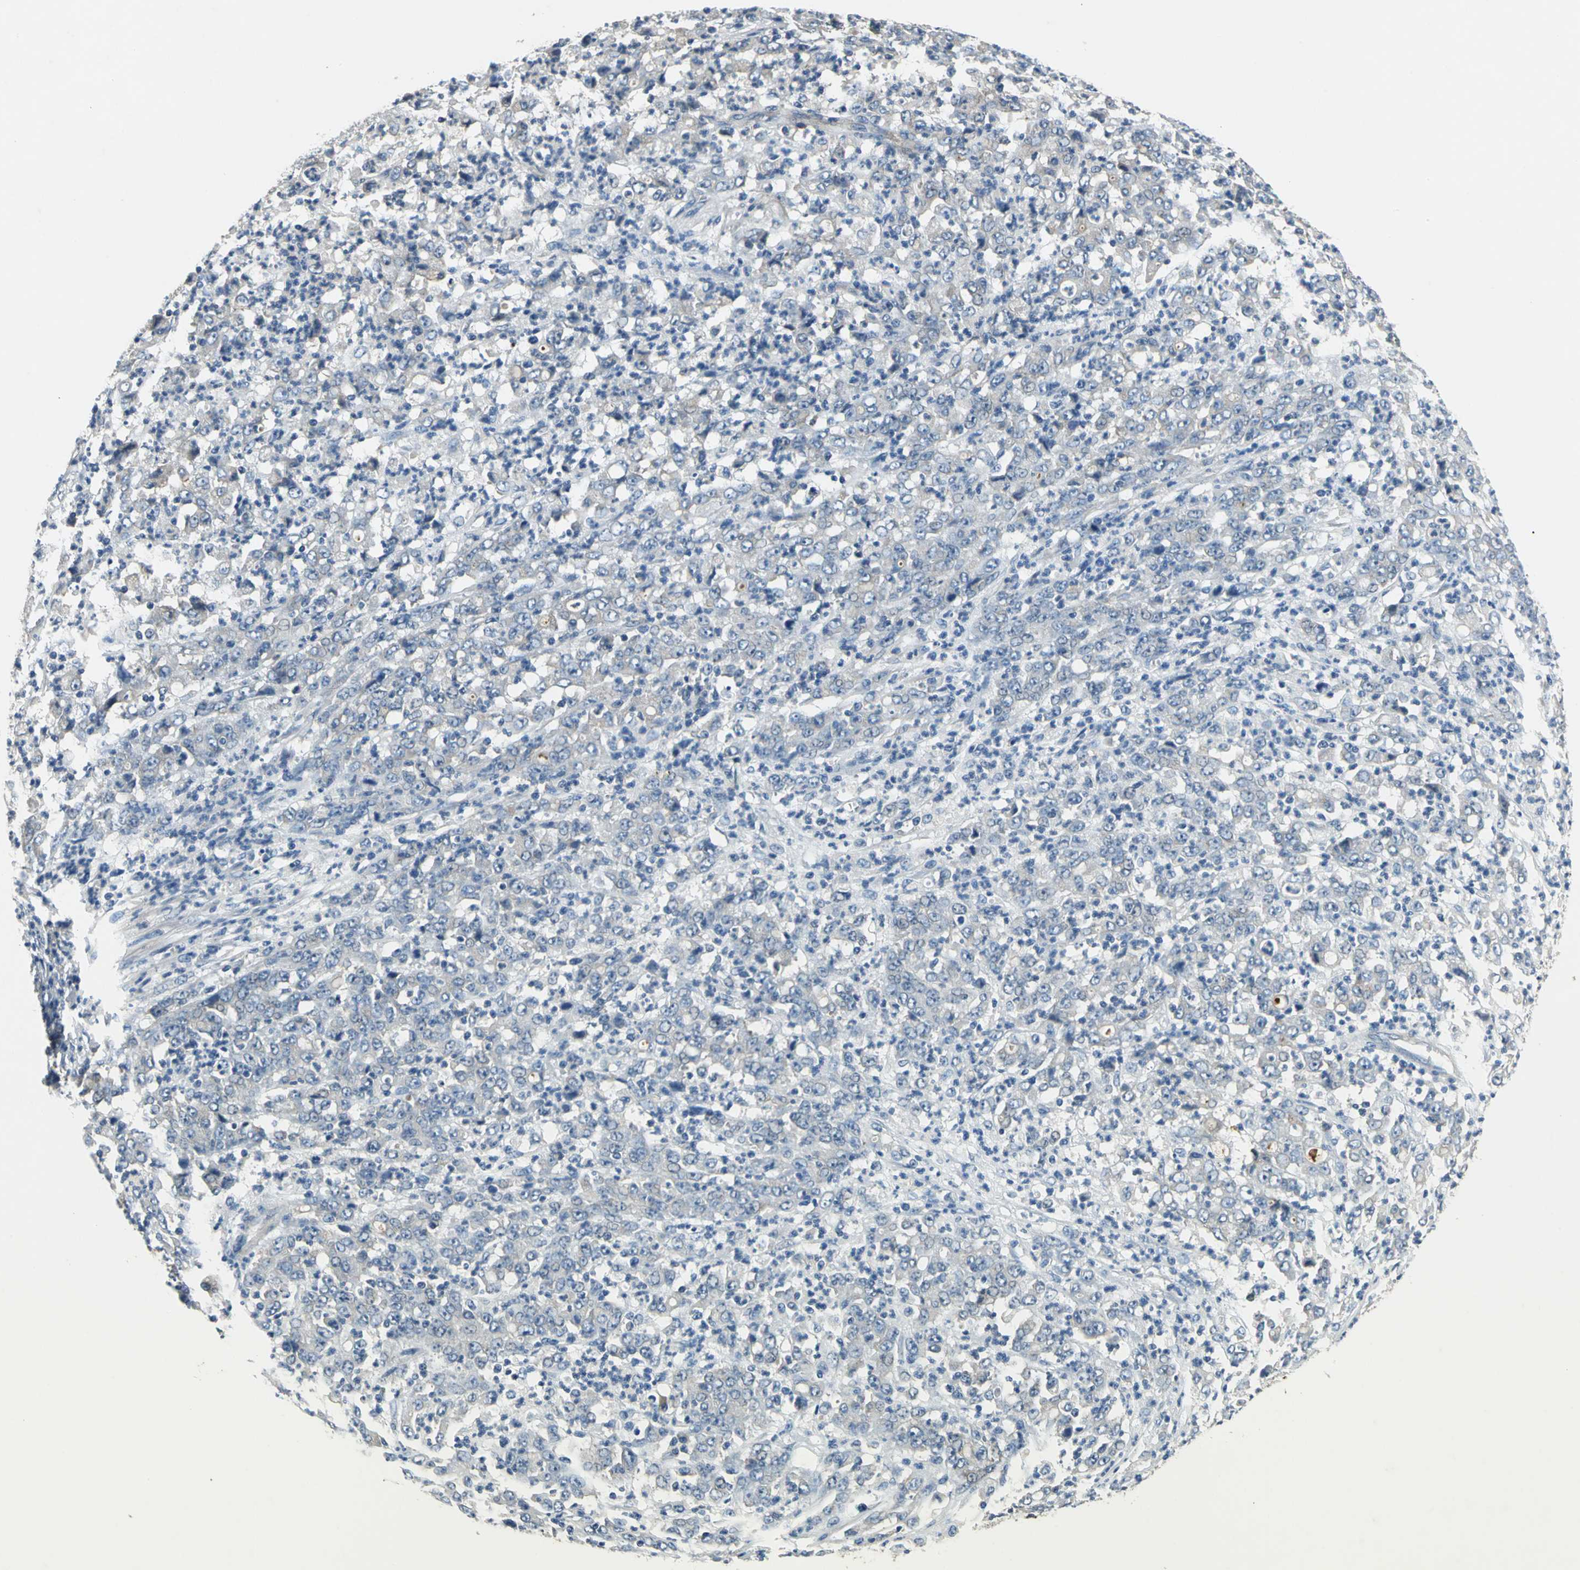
{"staining": {"intensity": "weak", "quantity": "<25%", "location": "cytoplasmic/membranous"}, "tissue": "stomach cancer", "cell_type": "Tumor cells", "image_type": "cancer", "snomed": [{"axis": "morphology", "description": "Adenocarcinoma, NOS"}, {"axis": "topography", "description": "Stomach, lower"}], "caption": "DAB immunohistochemical staining of stomach adenocarcinoma demonstrates no significant positivity in tumor cells.", "gene": "SLC16A7", "patient": {"sex": "female", "age": 71}}